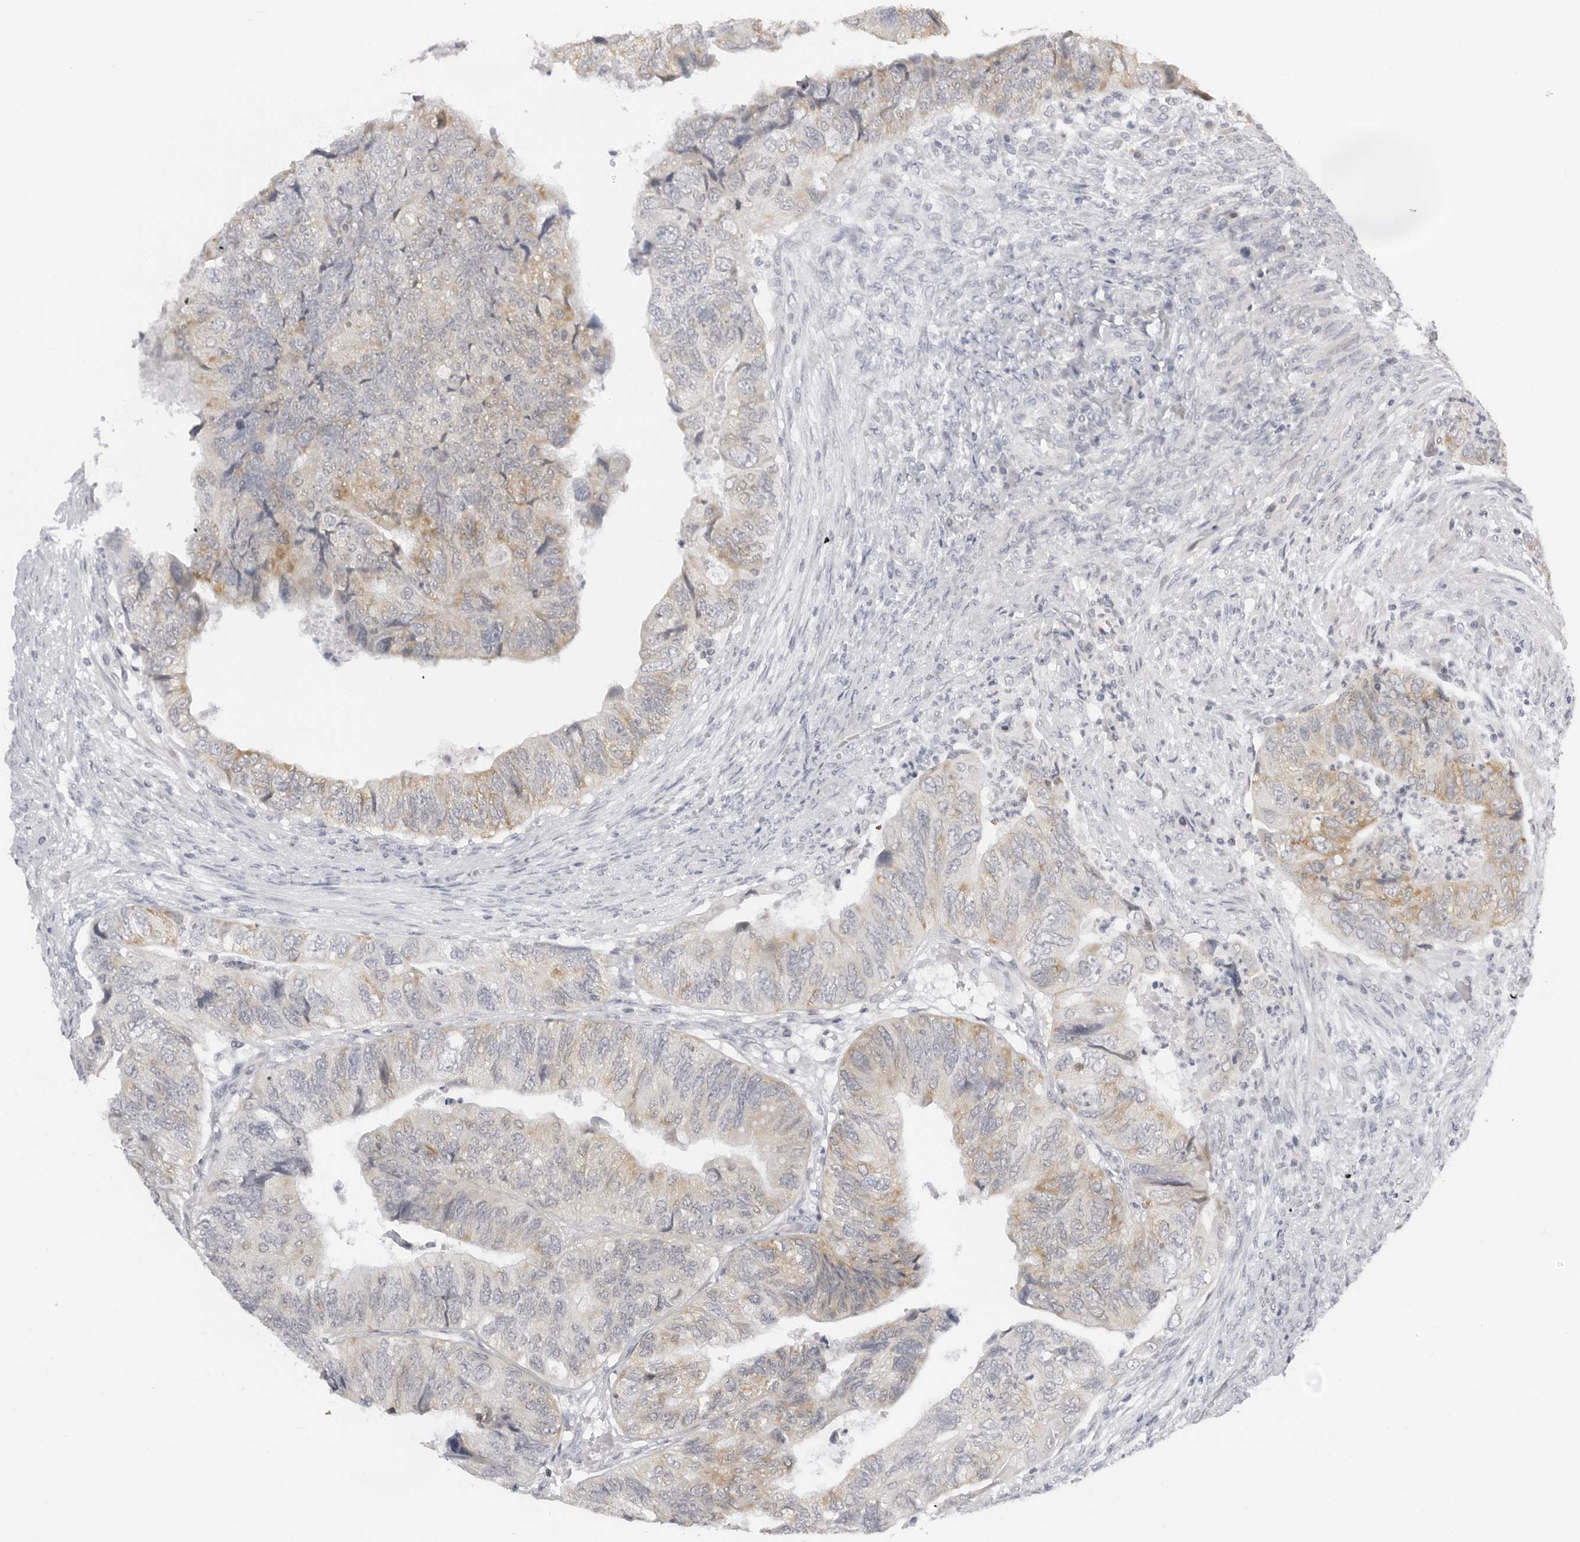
{"staining": {"intensity": "moderate", "quantity": "<25%", "location": "cytoplasmic/membranous"}, "tissue": "colorectal cancer", "cell_type": "Tumor cells", "image_type": "cancer", "snomed": [{"axis": "morphology", "description": "Adenocarcinoma, NOS"}, {"axis": "topography", "description": "Rectum"}], "caption": "The image displays a brown stain indicating the presence of a protein in the cytoplasmic/membranous of tumor cells in adenocarcinoma (colorectal). (Stains: DAB in brown, nuclei in blue, Microscopy: brightfield microscopy at high magnification).", "gene": "ACP6", "patient": {"sex": "male", "age": 63}}